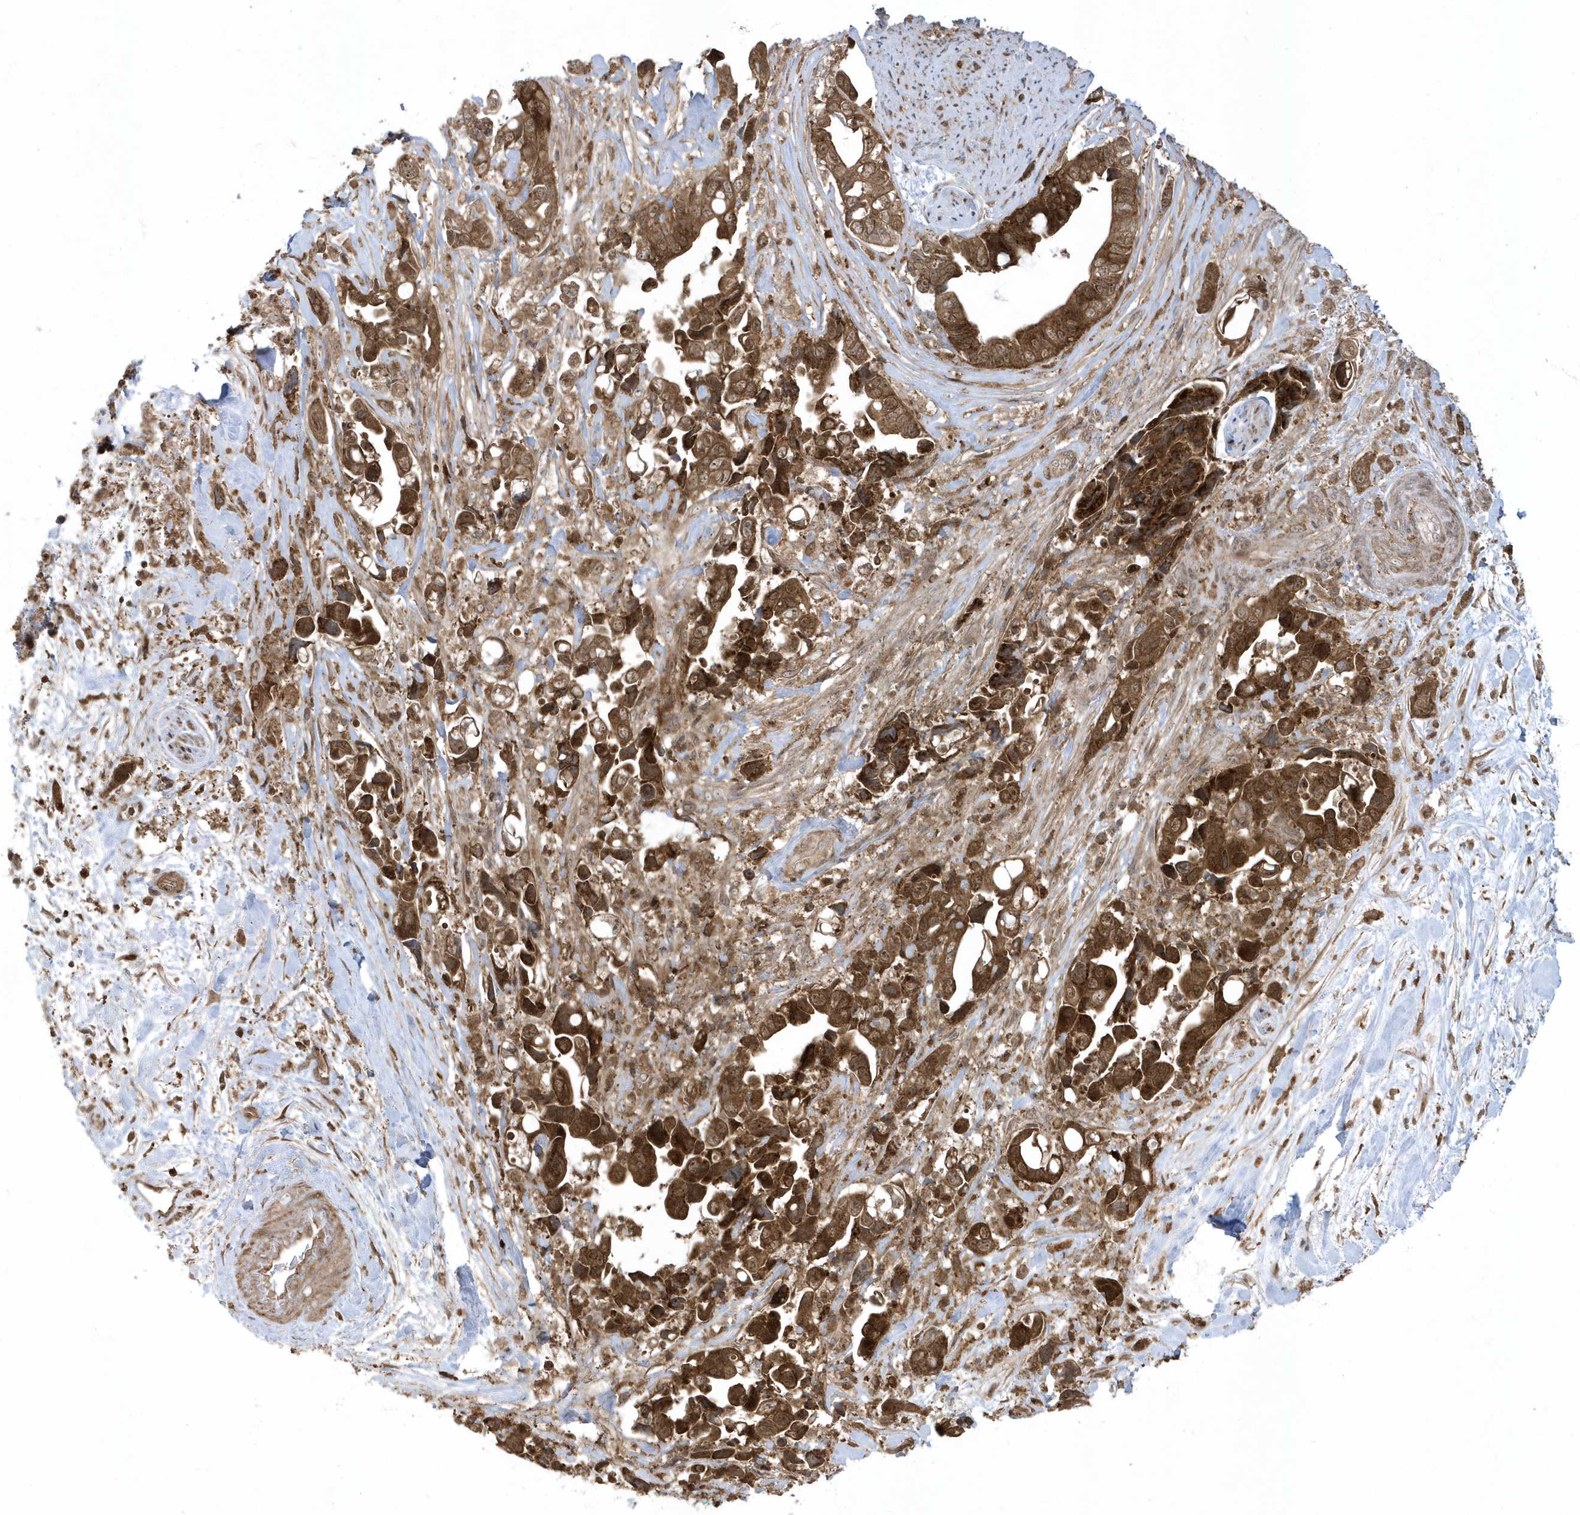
{"staining": {"intensity": "strong", "quantity": ">75%", "location": "cytoplasmic/membranous"}, "tissue": "pancreatic cancer", "cell_type": "Tumor cells", "image_type": "cancer", "snomed": [{"axis": "morphology", "description": "Adenocarcinoma, NOS"}, {"axis": "topography", "description": "Pancreas"}], "caption": "Human pancreatic cancer (adenocarcinoma) stained for a protein (brown) demonstrates strong cytoplasmic/membranous positive expression in approximately >75% of tumor cells.", "gene": "STAMBP", "patient": {"sex": "female", "age": 72}}